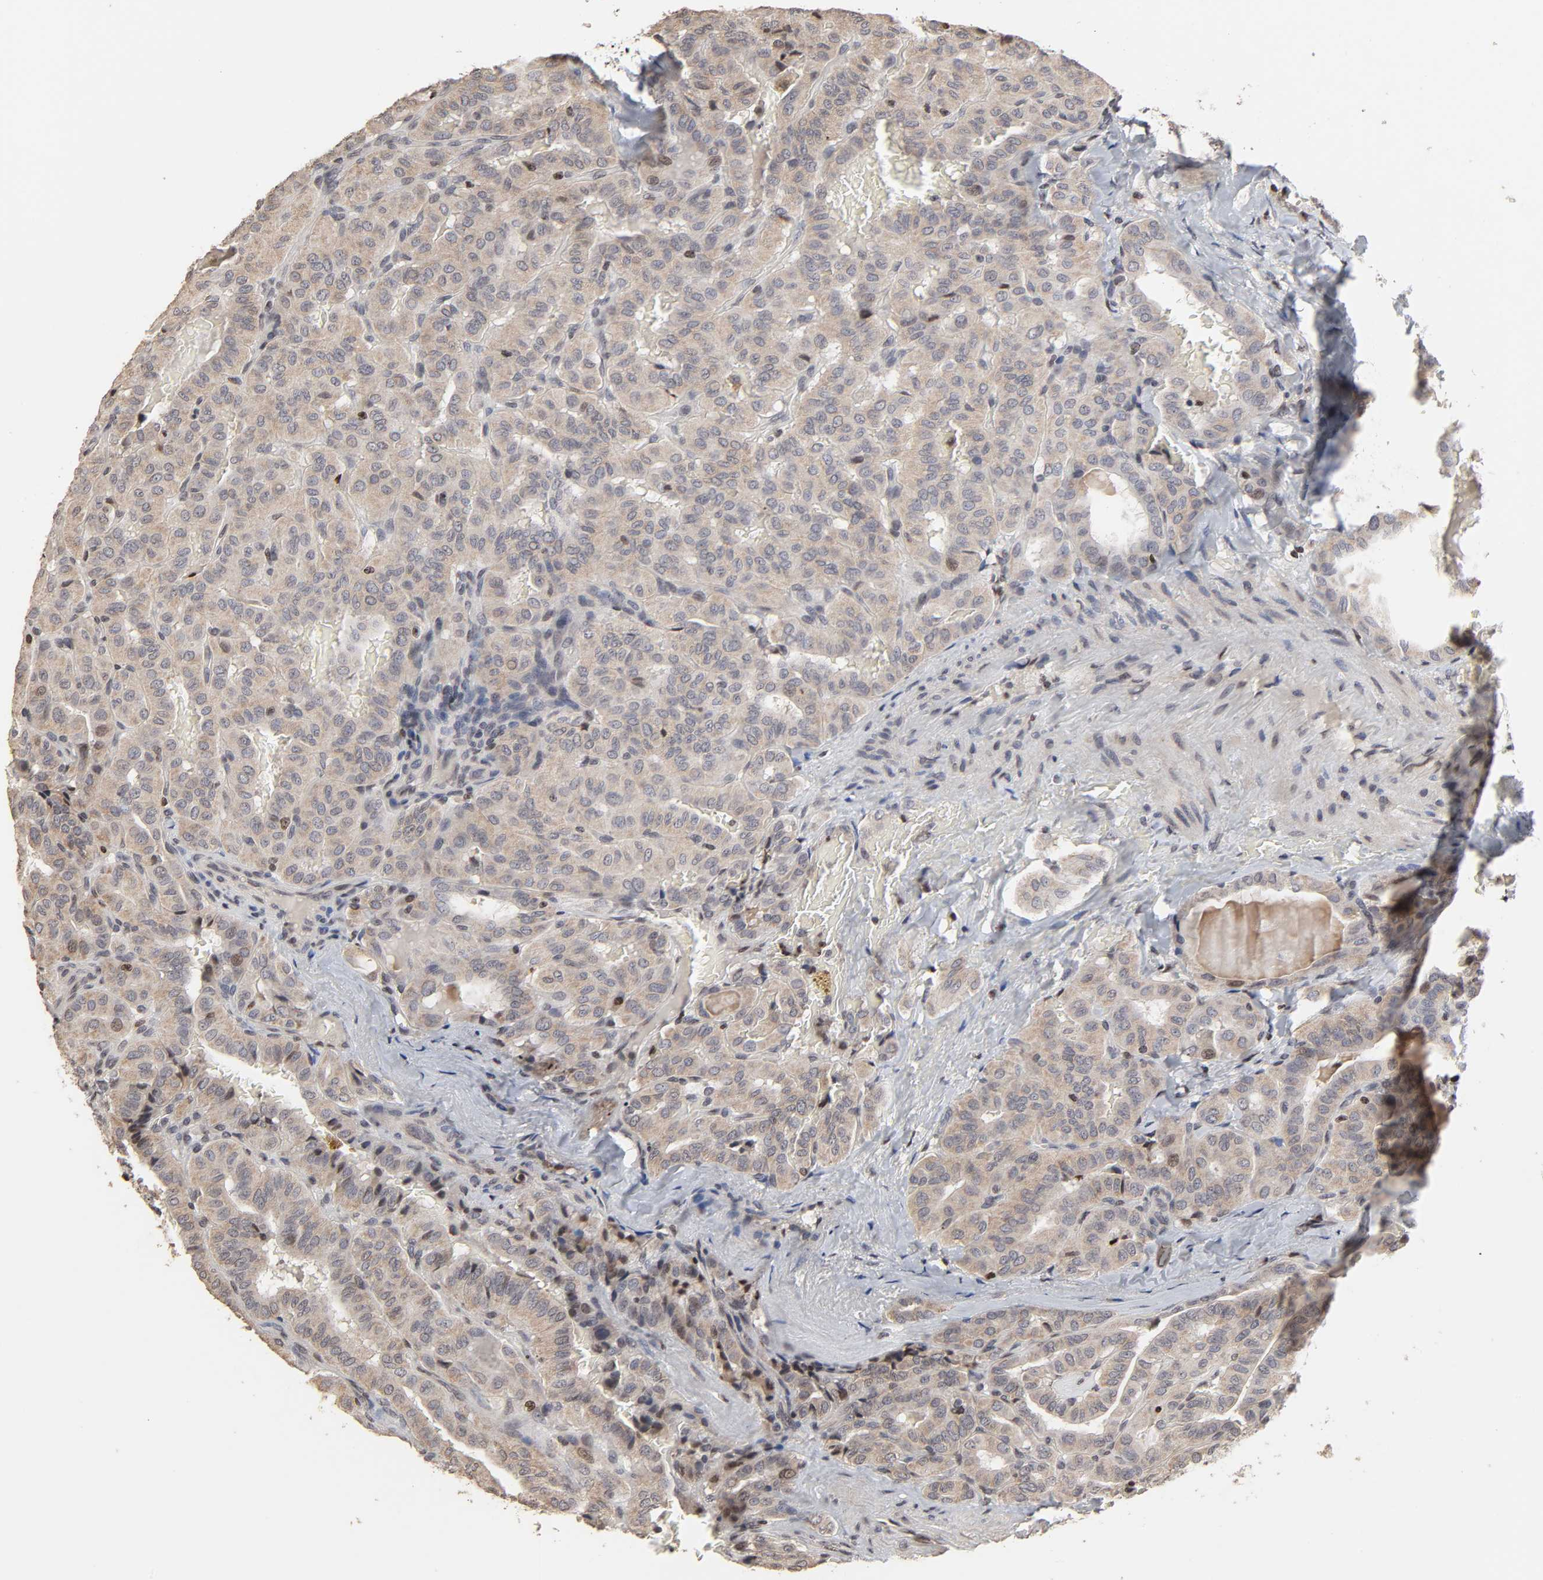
{"staining": {"intensity": "weak", "quantity": "25%-75%", "location": "cytoplasmic/membranous"}, "tissue": "thyroid cancer", "cell_type": "Tumor cells", "image_type": "cancer", "snomed": [{"axis": "morphology", "description": "Papillary adenocarcinoma, NOS"}, {"axis": "topography", "description": "Thyroid gland"}], "caption": "Thyroid cancer (papillary adenocarcinoma) stained with IHC shows weak cytoplasmic/membranous positivity in approximately 25%-75% of tumor cells. Using DAB (brown) and hematoxylin (blue) stains, captured at high magnification using brightfield microscopy.", "gene": "ZNF473", "patient": {"sex": "male", "age": 77}}